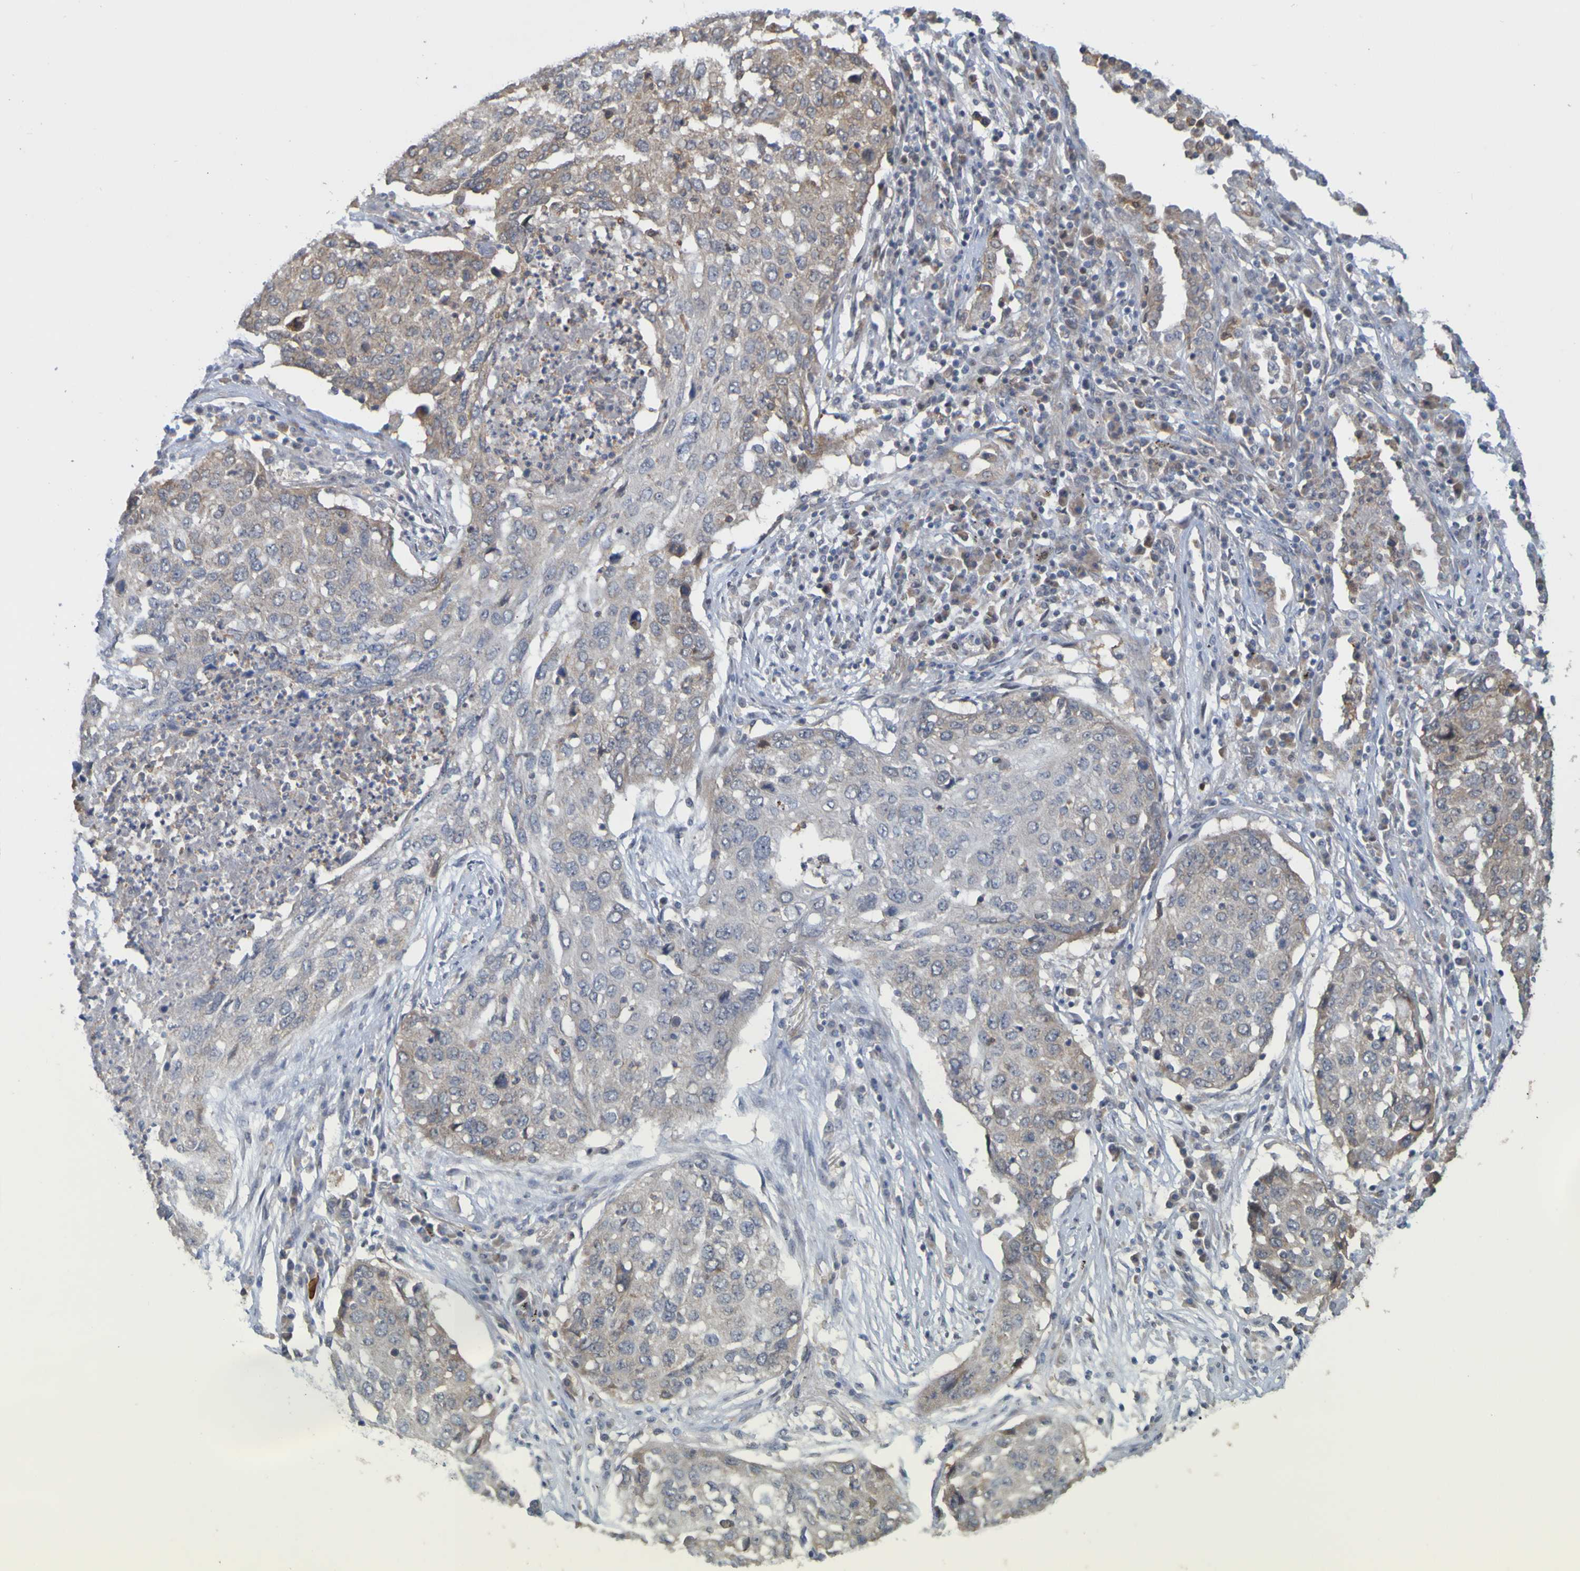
{"staining": {"intensity": "weak", "quantity": "25%-75%", "location": "cytoplasmic/membranous"}, "tissue": "lung cancer", "cell_type": "Tumor cells", "image_type": "cancer", "snomed": [{"axis": "morphology", "description": "Squamous cell carcinoma, NOS"}, {"axis": "topography", "description": "Lung"}], "caption": "Immunohistochemistry (DAB (3,3'-diaminobenzidine)) staining of human lung cancer exhibits weak cytoplasmic/membranous protein staining in about 25%-75% of tumor cells.", "gene": "NAV2", "patient": {"sex": "female", "age": 63}}